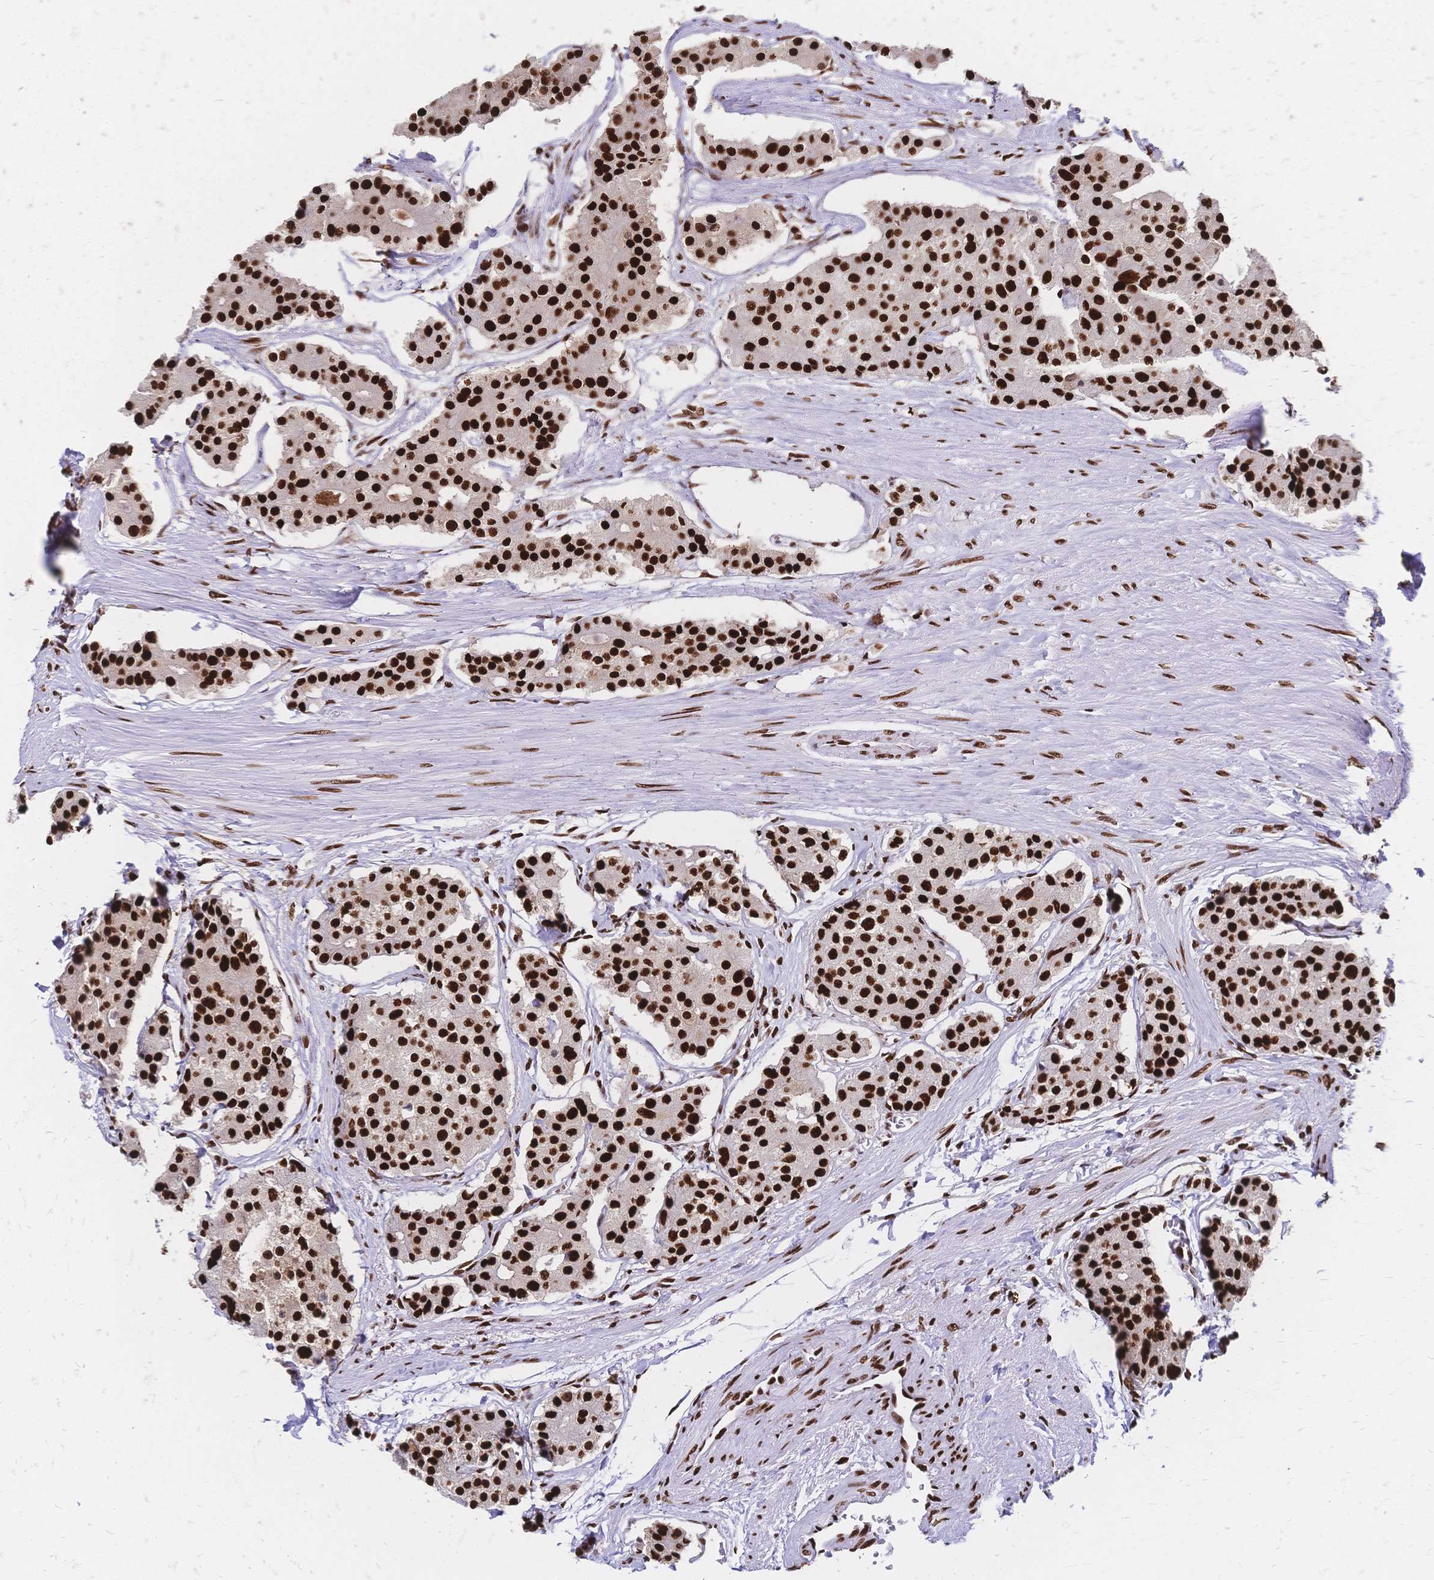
{"staining": {"intensity": "strong", "quantity": ">75%", "location": "nuclear"}, "tissue": "carcinoid", "cell_type": "Tumor cells", "image_type": "cancer", "snomed": [{"axis": "morphology", "description": "Carcinoid, malignant, NOS"}, {"axis": "topography", "description": "Small intestine"}], "caption": "Protein expression analysis of malignant carcinoid exhibits strong nuclear staining in about >75% of tumor cells.", "gene": "HDGF", "patient": {"sex": "female", "age": 65}}